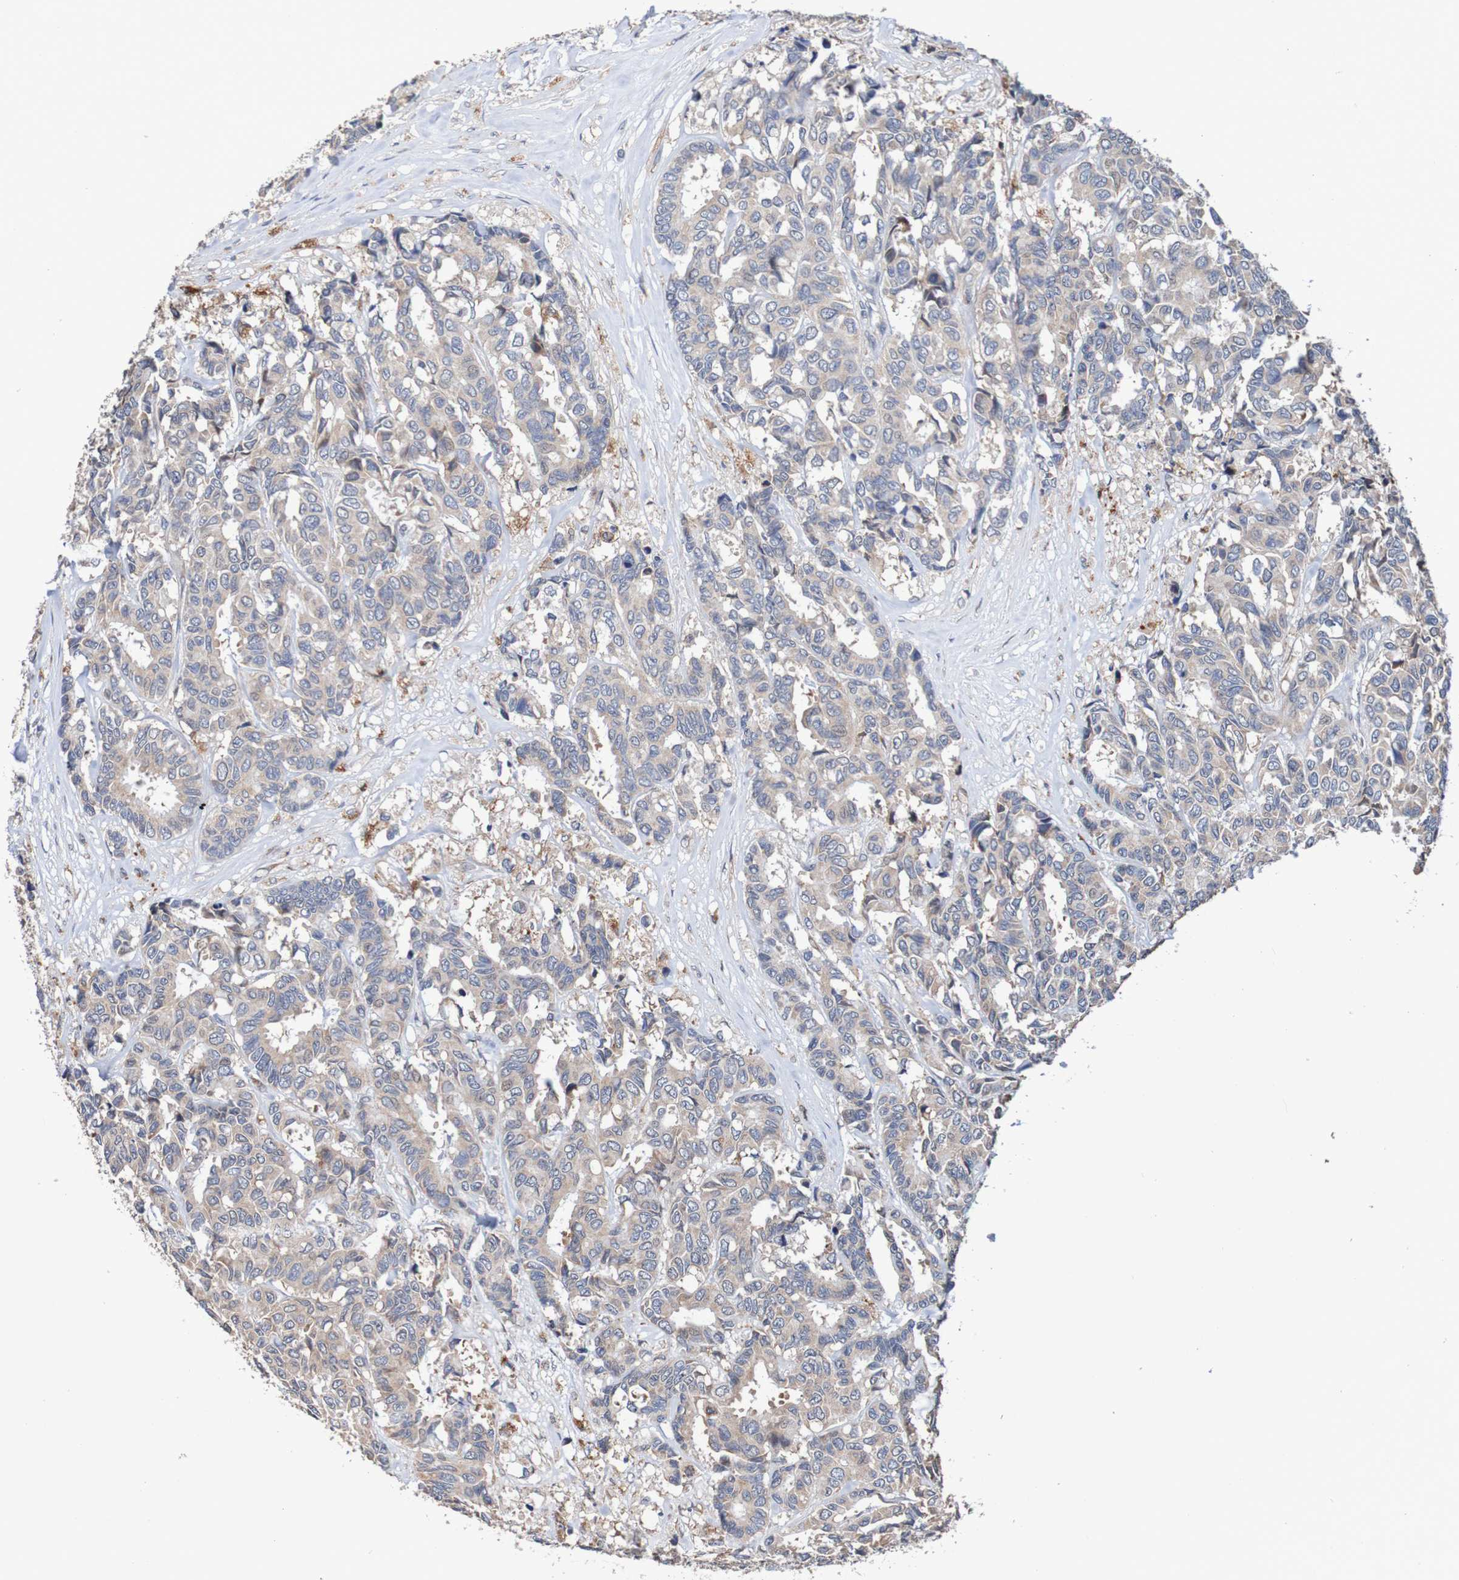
{"staining": {"intensity": "weak", "quantity": ">75%", "location": "cytoplasmic/membranous"}, "tissue": "breast cancer", "cell_type": "Tumor cells", "image_type": "cancer", "snomed": [{"axis": "morphology", "description": "Duct carcinoma"}, {"axis": "topography", "description": "Breast"}], "caption": "Weak cytoplasmic/membranous protein expression is appreciated in approximately >75% of tumor cells in breast invasive ductal carcinoma. (DAB (3,3'-diaminobenzidine) IHC with brightfield microscopy, high magnification).", "gene": "FIBP", "patient": {"sex": "female", "age": 87}}